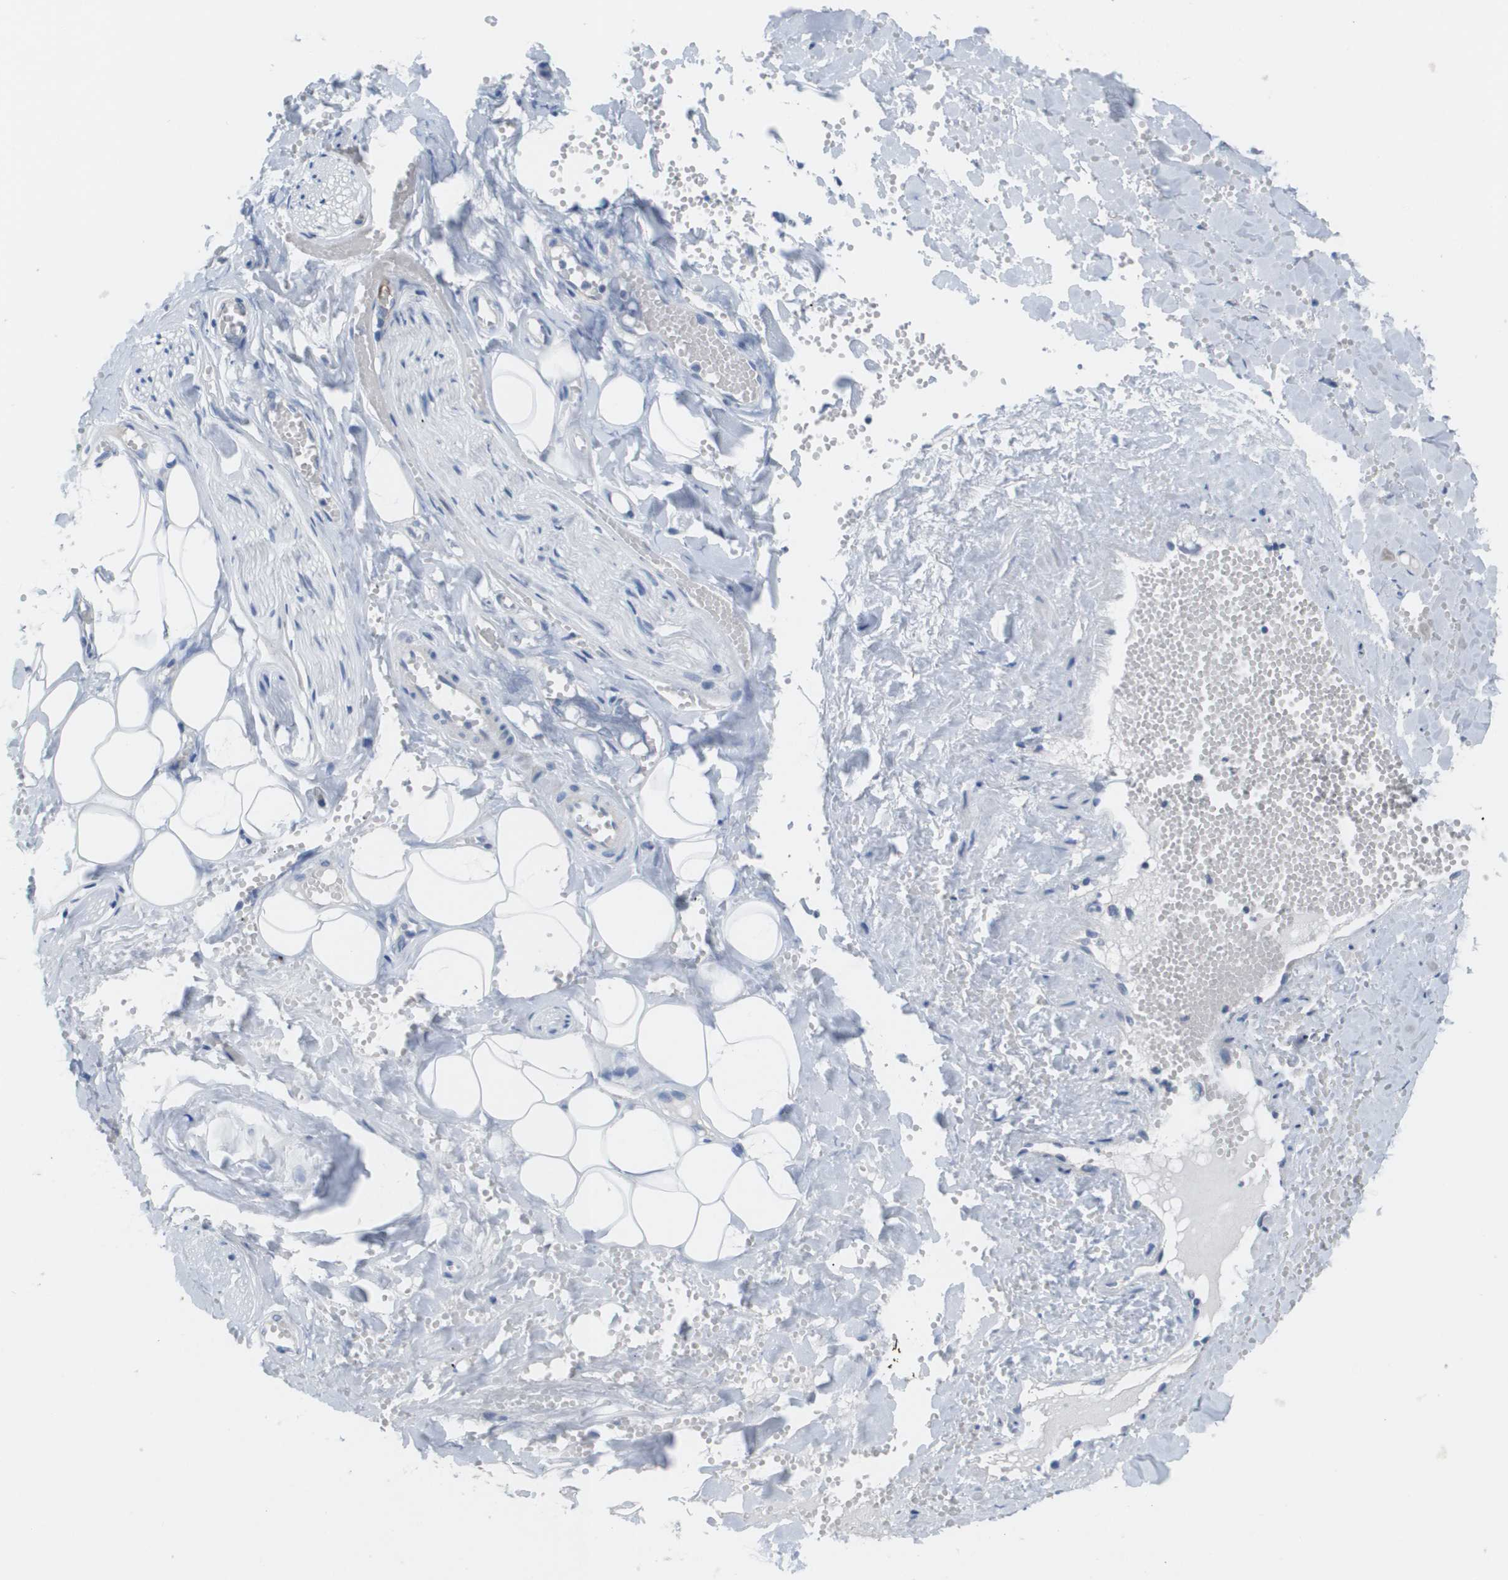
{"staining": {"intensity": "negative", "quantity": "none", "location": "none"}, "tissue": "salivary gland", "cell_type": "Glandular cells", "image_type": "normal", "snomed": [{"axis": "morphology", "description": "Normal tissue, NOS"}, {"axis": "topography", "description": "Salivary gland"}], "caption": "A high-resolution histopathology image shows IHC staining of benign salivary gland, which demonstrates no significant staining in glandular cells.", "gene": "ANGPT2", "patient": {"sex": "male", "age": 62}}